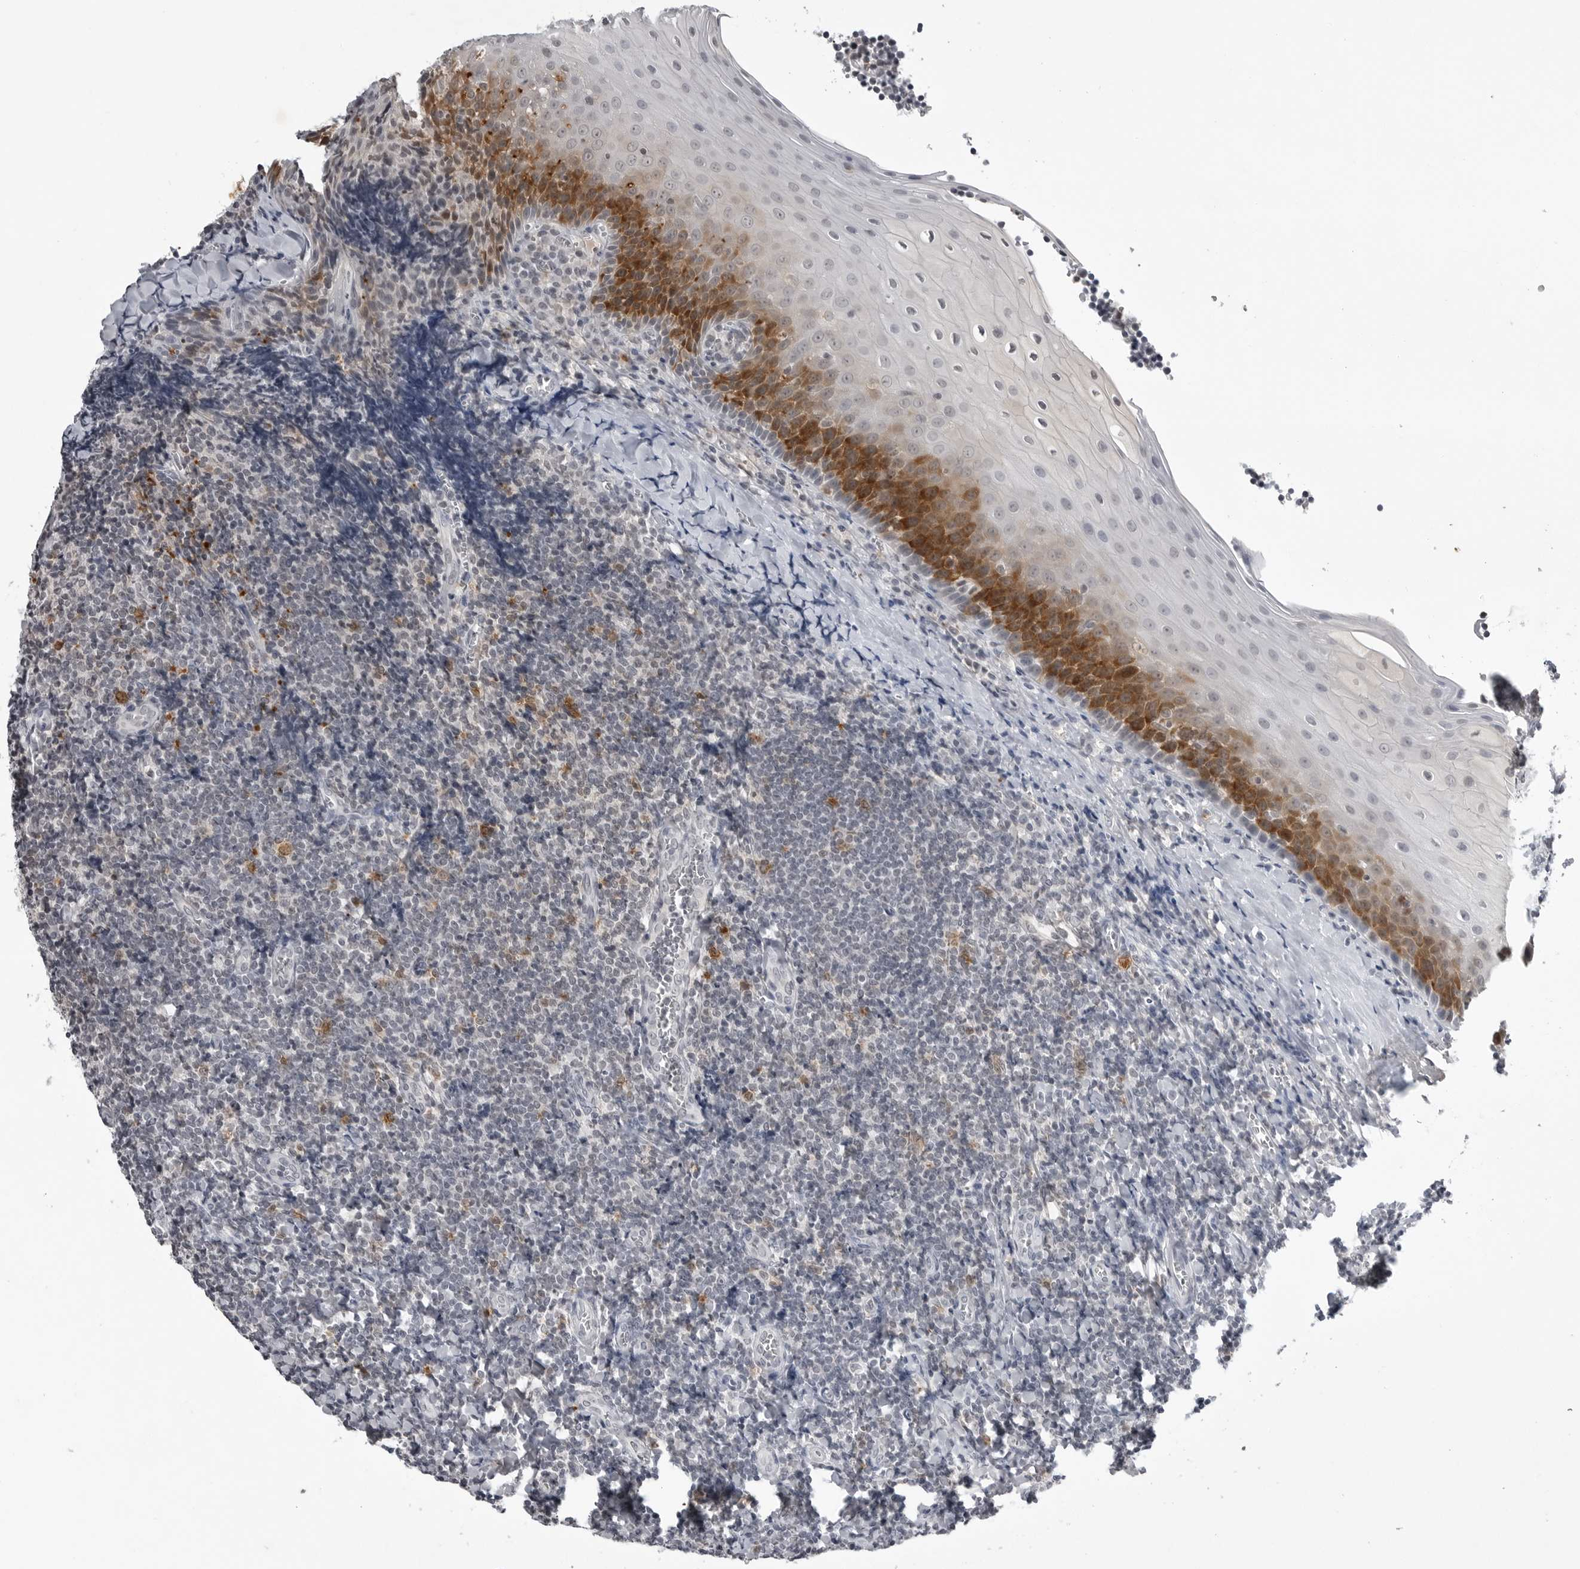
{"staining": {"intensity": "strong", "quantity": ">75%", "location": "cytoplasmic/membranous"}, "tissue": "tonsil", "cell_type": "Germinal center cells", "image_type": "normal", "snomed": [{"axis": "morphology", "description": "Normal tissue, NOS"}, {"axis": "topography", "description": "Tonsil"}], "caption": "Protein analysis of unremarkable tonsil reveals strong cytoplasmic/membranous staining in approximately >75% of germinal center cells. The staining is performed using DAB (3,3'-diaminobenzidine) brown chromogen to label protein expression. The nuclei are counter-stained blue using hematoxylin.", "gene": "RRM1", "patient": {"sex": "male", "age": 27}}